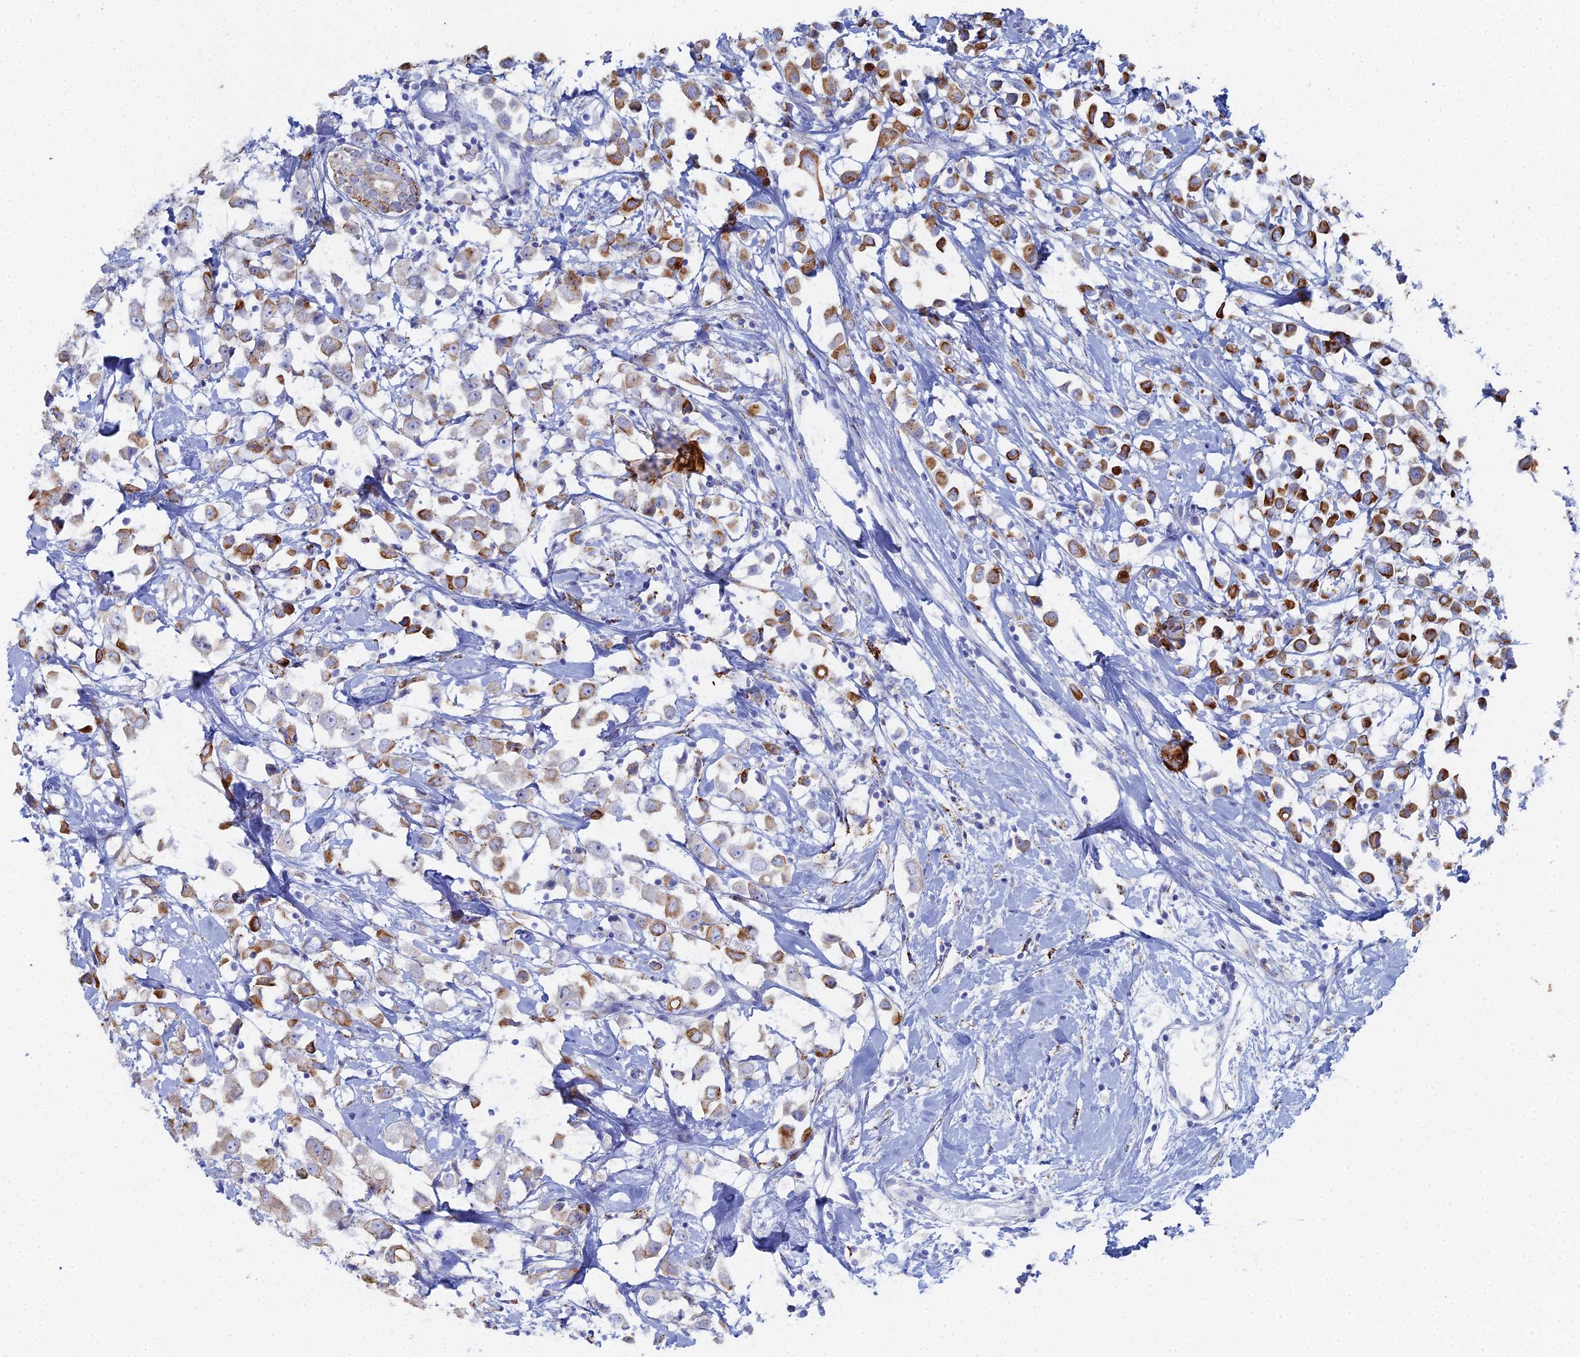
{"staining": {"intensity": "strong", "quantity": ">75%", "location": "cytoplasmic/membranous"}, "tissue": "breast cancer", "cell_type": "Tumor cells", "image_type": "cancer", "snomed": [{"axis": "morphology", "description": "Duct carcinoma"}, {"axis": "topography", "description": "Breast"}], "caption": "IHC micrograph of neoplastic tissue: breast cancer stained using immunohistochemistry (IHC) displays high levels of strong protein expression localized specifically in the cytoplasmic/membranous of tumor cells, appearing as a cytoplasmic/membranous brown color.", "gene": "DHX34", "patient": {"sex": "female", "age": 61}}